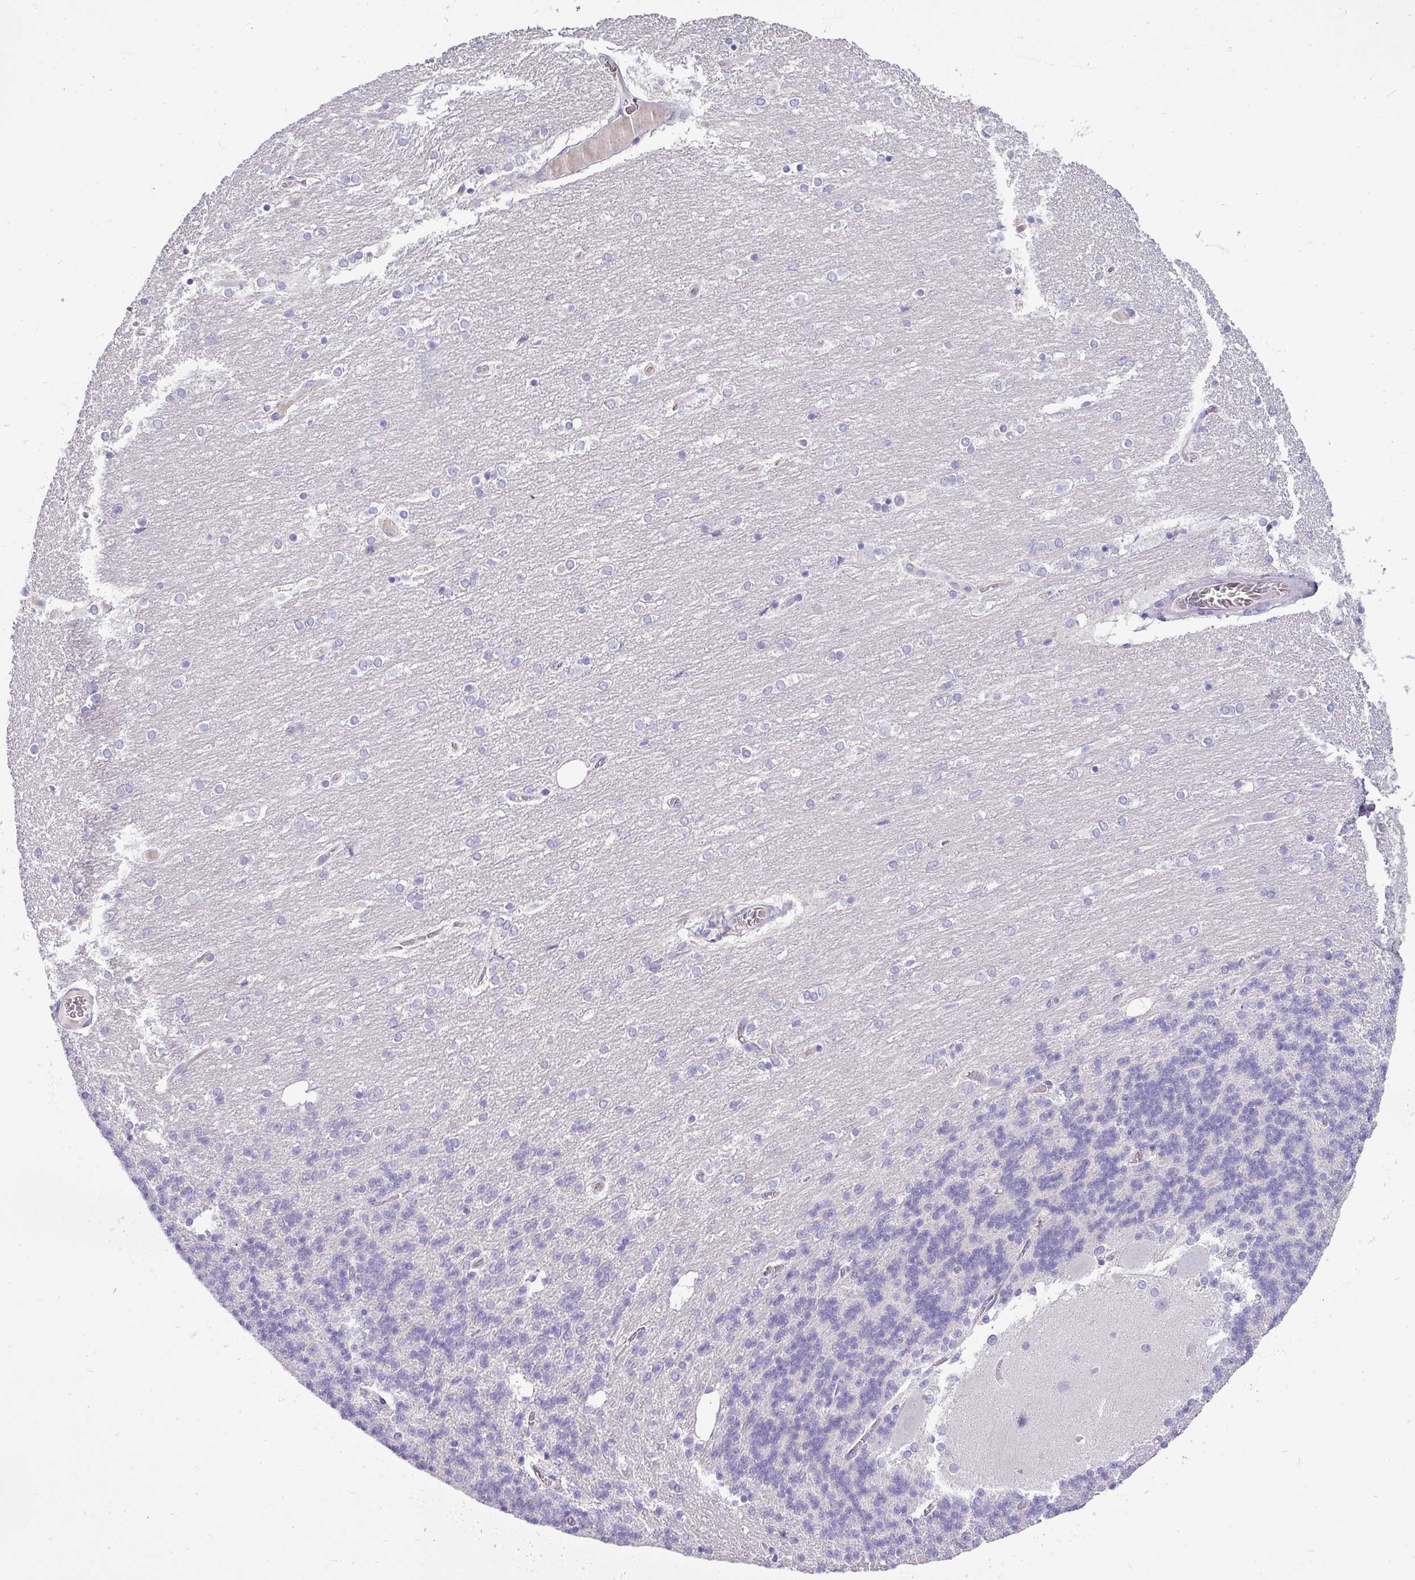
{"staining": {"intensity": "negative", "quantity": "none", "location": "none"}, "tissue": "cerebellum", "cell_type": "Cells in granular layer", "image_type": "normal", "snomed": [{"axis": "morphology", "description": "Normal tissue, NOS"}, {"axis": "topography", "description": "Cerebellum"}], "caption": "High magnification brightfield microscopy of benign cerebellum stained with DAB (3,3'-diaminobenzidine) (brown) and counterstained with hematoxylin (blue): cells in granular layer show no significant staining. (DAB (3,3'-diaminobenzidine) immunohistochemistry, high magnification).", "gene": "ASXL3", "patient": {"sex": "female", "age": 54}}